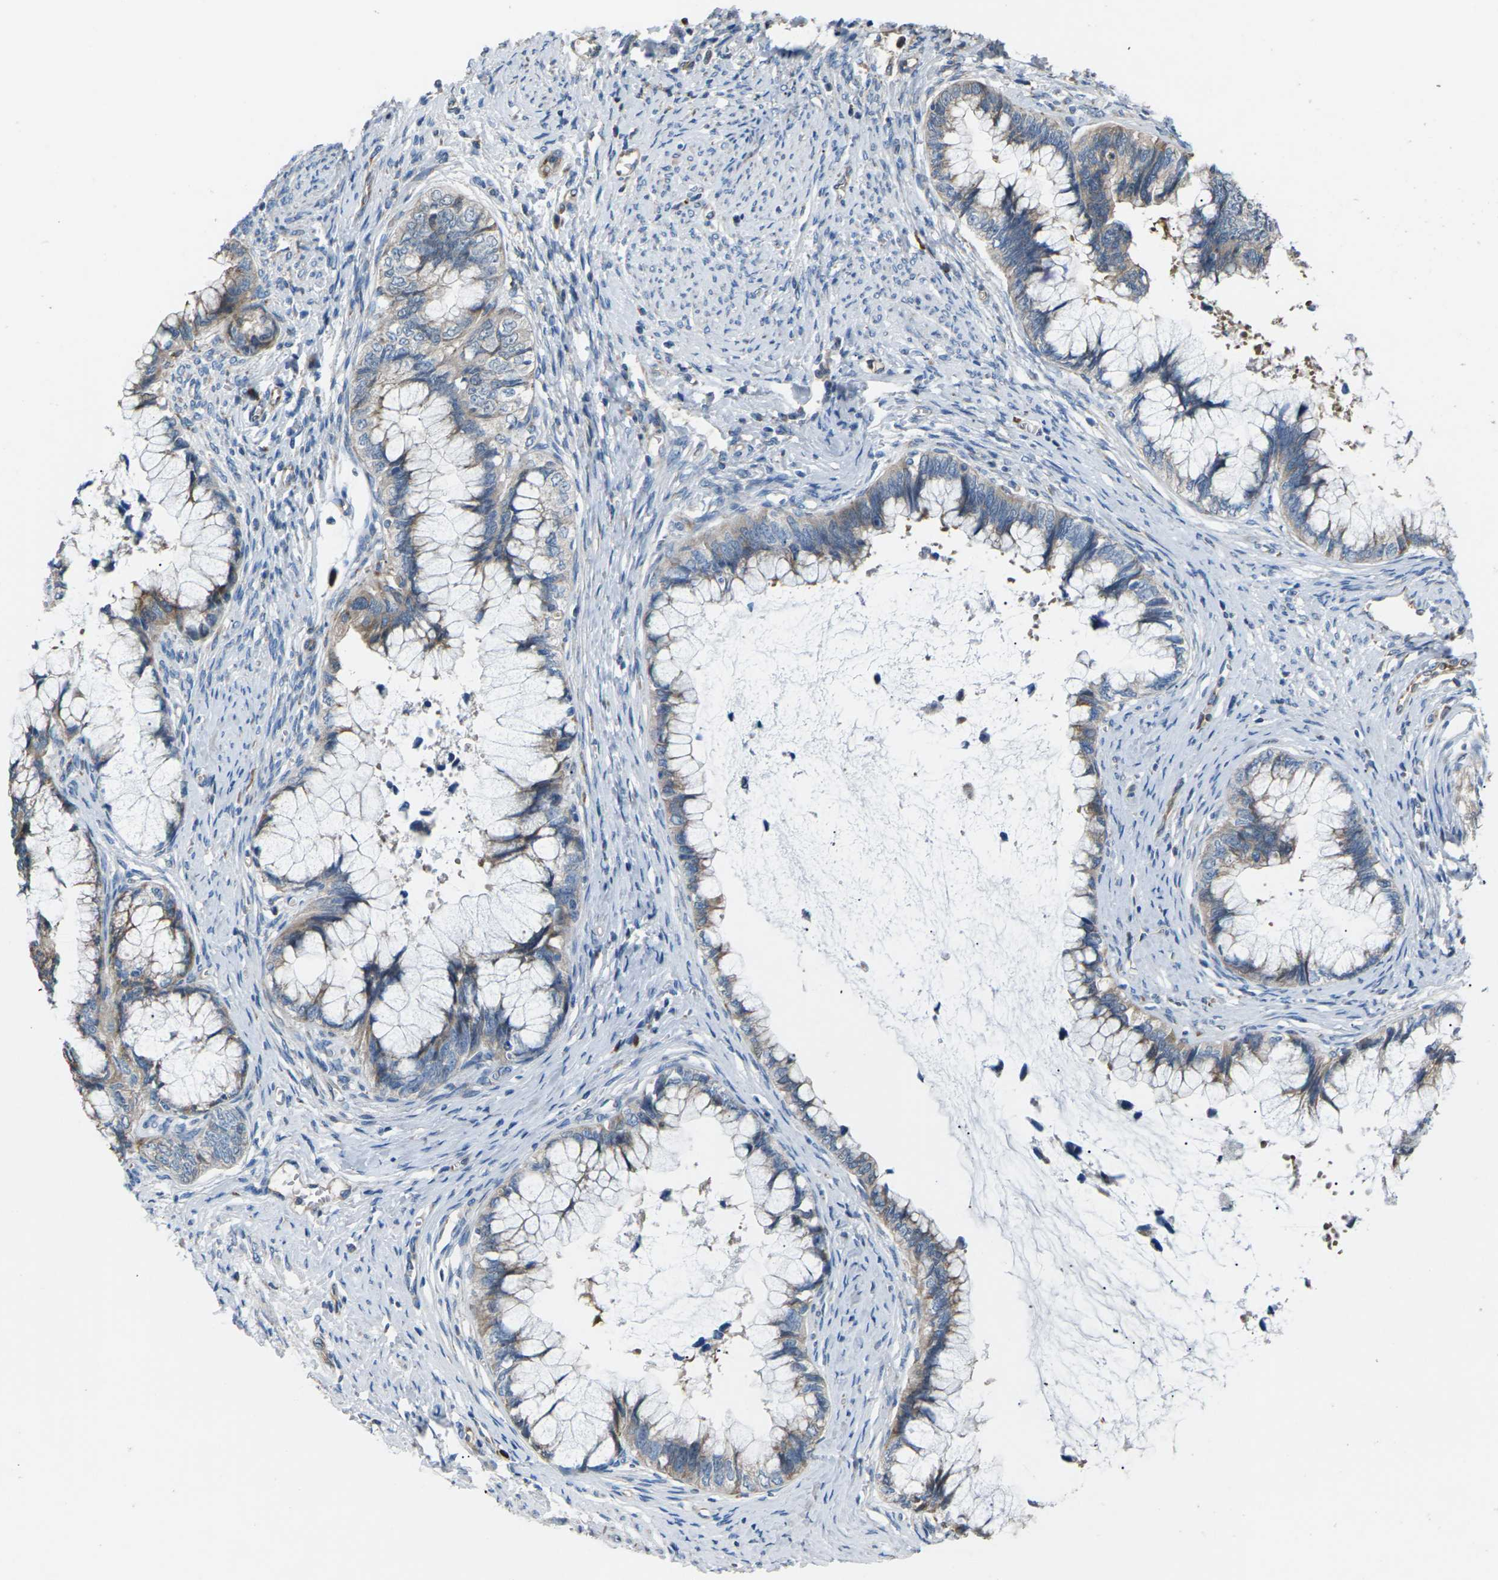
{"staining": {"intensity": "weak", "quantity": ">75%", "location": "cytoplasmic/membranous"}, "tissue": "cervical cancer", "cell_type": "Tumor cells", "image_type": "cancer", "snomed": [{"axis": "morphology", "description": "Adenocarcinoma, NOS"}, {"axis": "topography", "description": "Cervix"}], "caption": "Cervical cancer tissue exhibits weak cytoplasmic/membranous staining in about >75% of tumor cells, visualized by immunohistochemistry. The protein of interest is shown in brown color, while the nuclei are stained blue.", "gene": "KLHDC8B", "patient": {"sex": "female", "age": 44}}